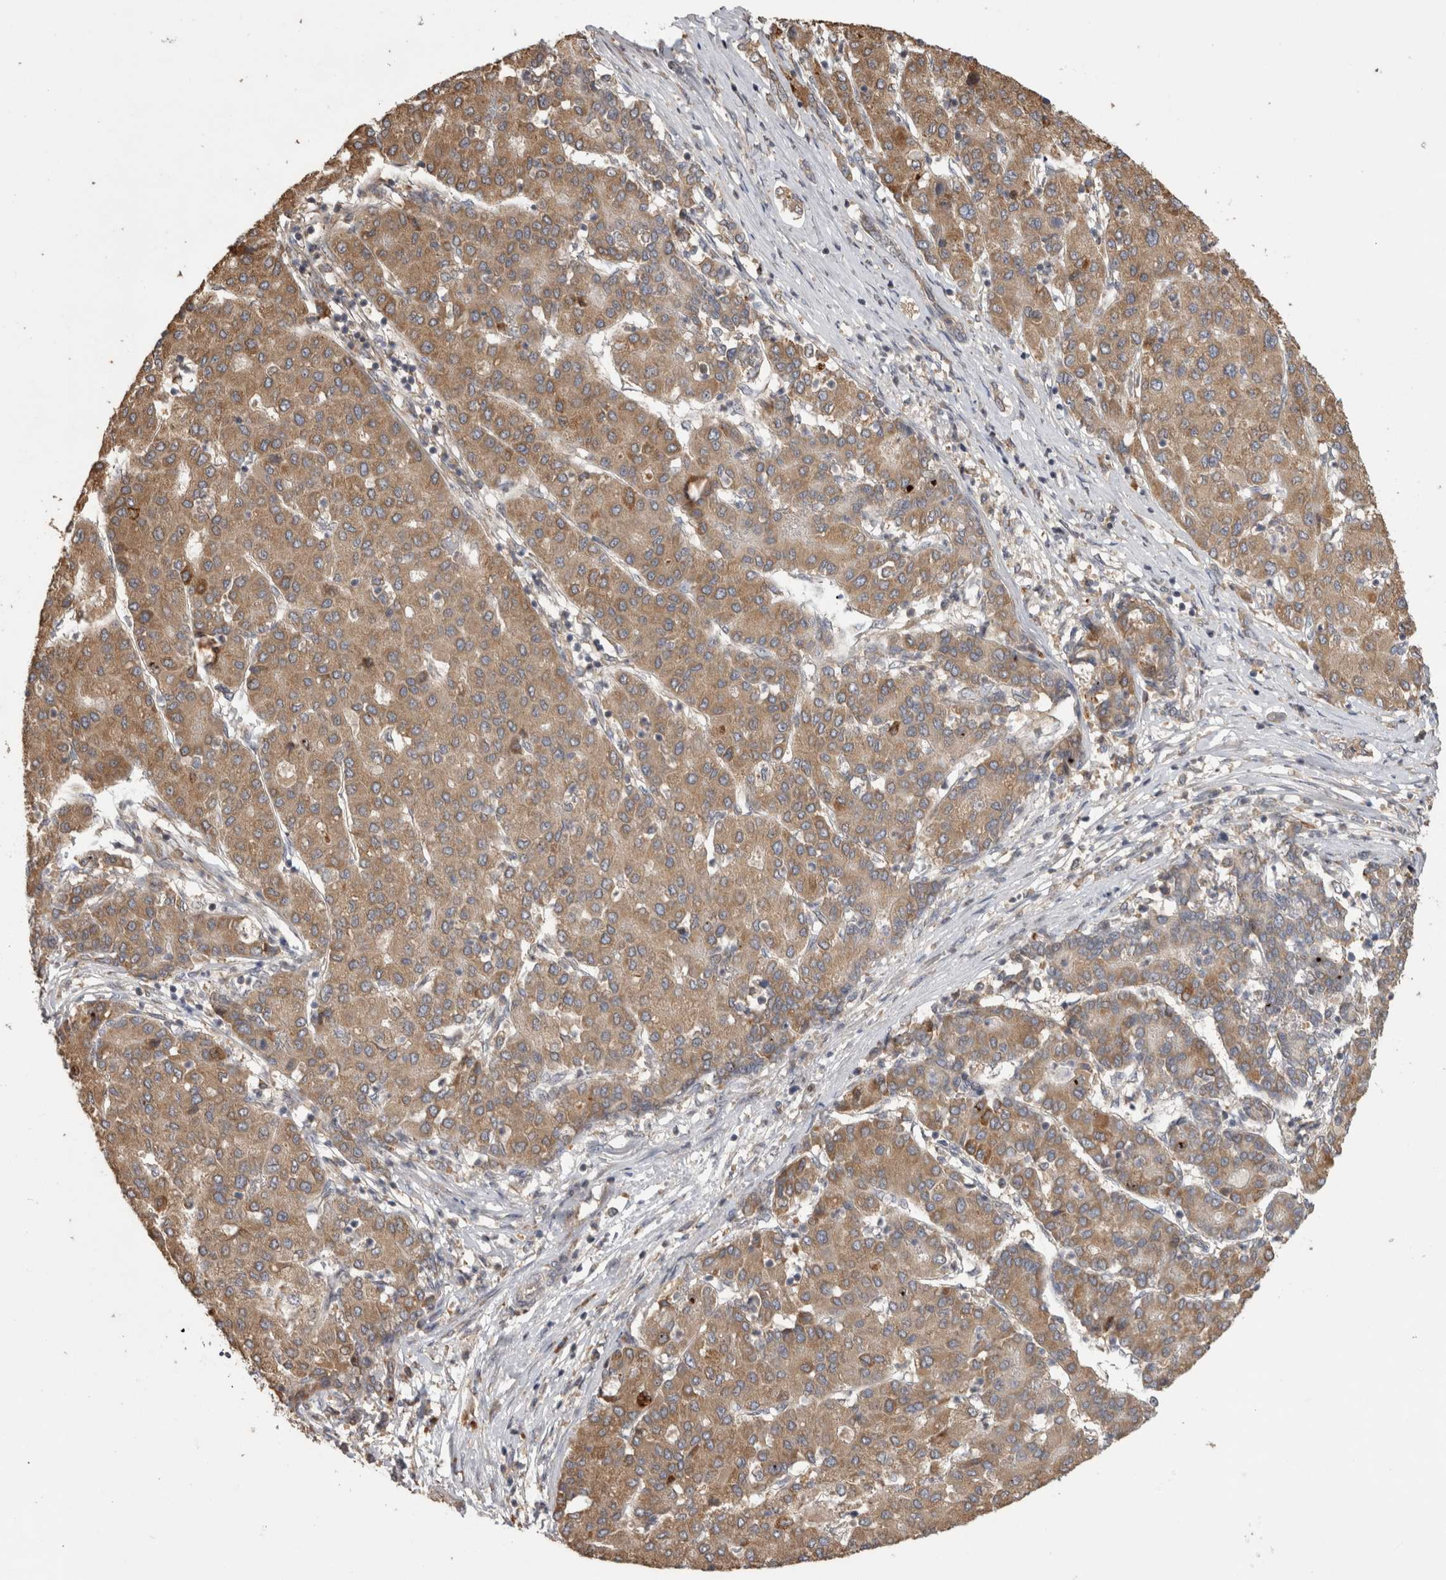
{"staining": {"intensity": "moderate", "quantity": ">75%", "location": "cytoplasmic/membranous"}, "tissue": "liver cancer", "cell_type": "Tumor cells", "image_type": "cancer", "snomed": [{"axis": "morphology", "description": "Carcinoma, Hepatocellular, NOS"}, {"axis": "topography", "description": "Liver"}], "caption": "Liver cancer was stained to show a protein in brown. There is medium levels of moderate cytoplasmic/membranous positivity in approximately >75% of tumor cells.", "gene": "TBCE", "patient": {"sex": "male", "age": 65}}